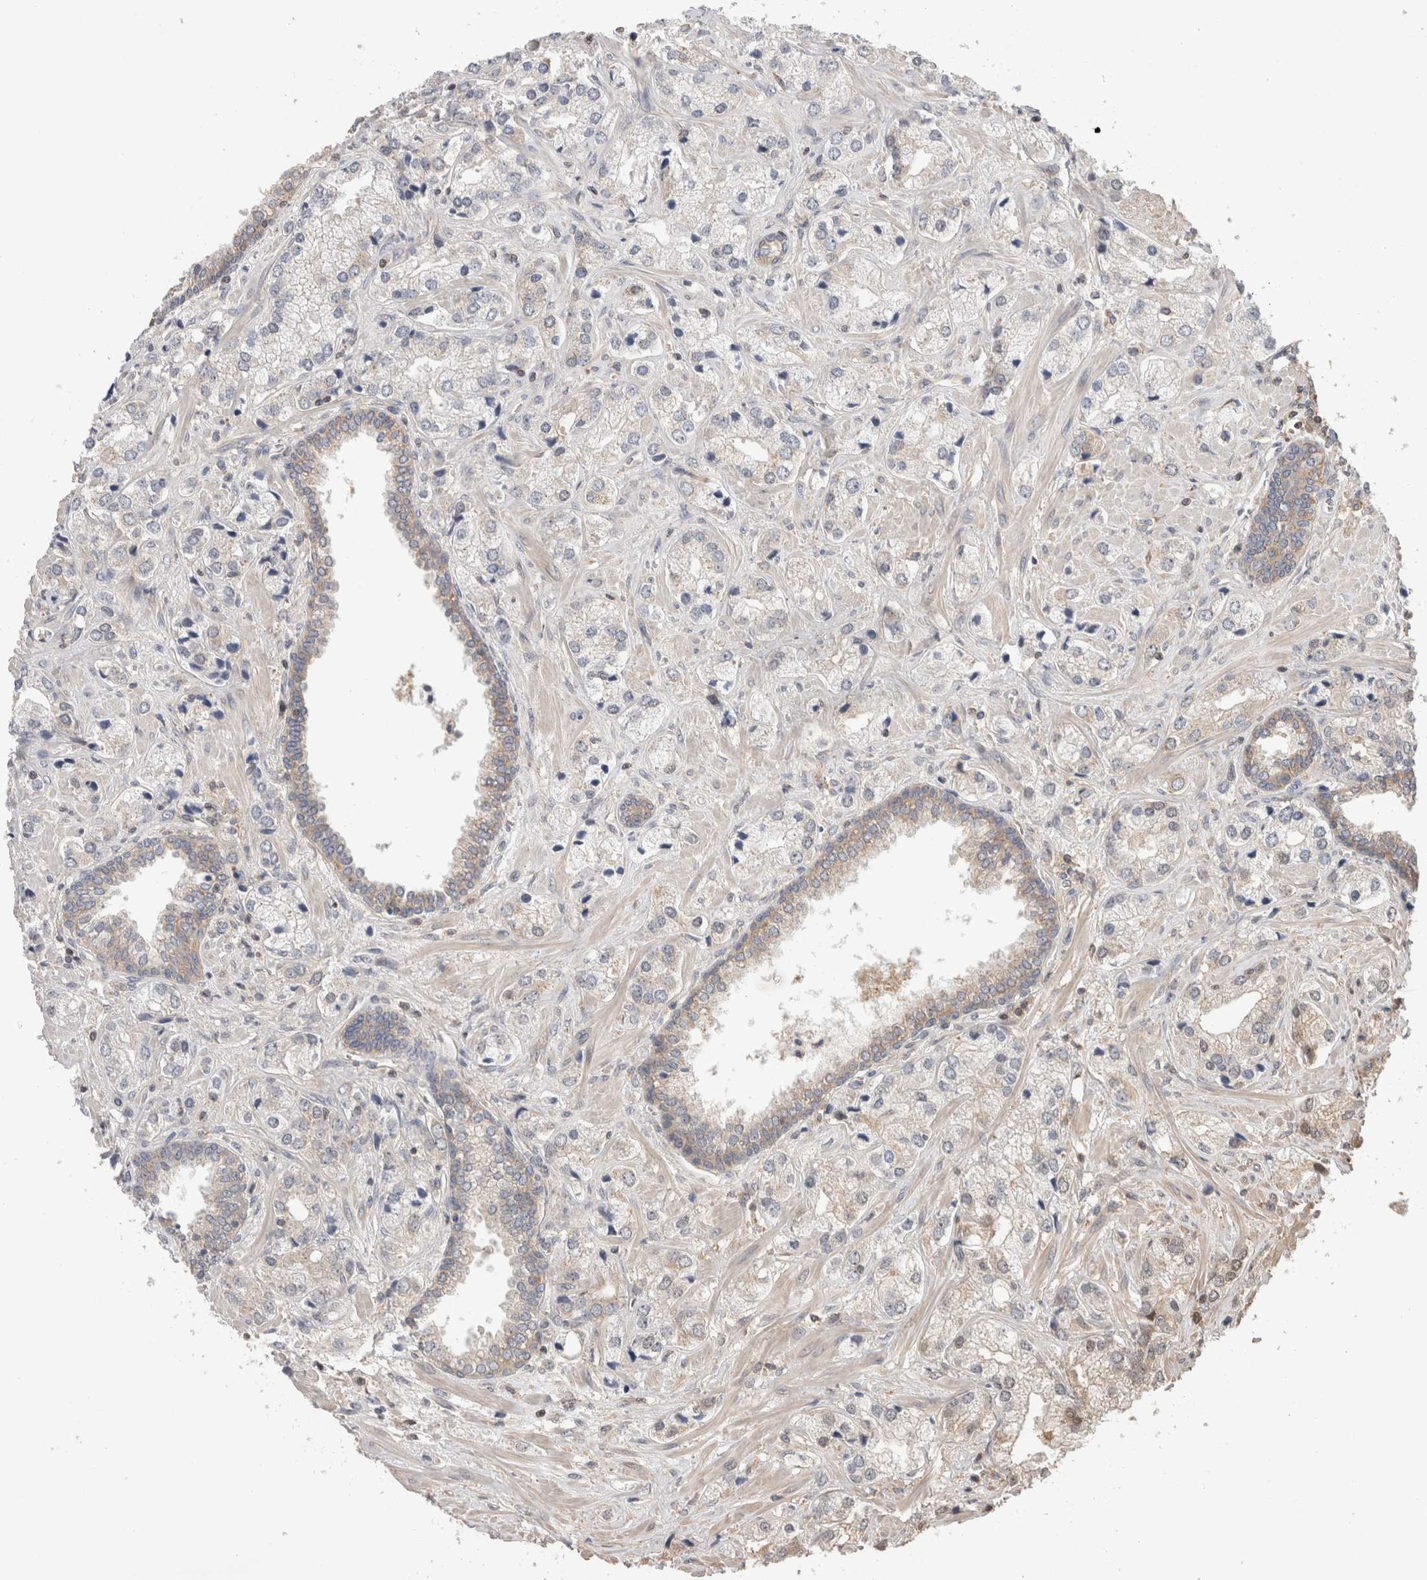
{"staining": {"intensity": "negative", "quantity": "none", "location": "none"}, "tissue": "prostate cancer", "cell_type": "Tumor cells", "image_type": "cancer", "snomed": [{"axis": "morphology", "description": "Adenocarcinoma, High grade"}, {"axis": "topography", "description": "Prostate"}], "caption": "This is an immunohistochemistry (IHC) image of prostate cancer. There is no positivity in tumor cells.", "gene": "IMMP2L", "patient": {"sex": "male", "age": 66}}